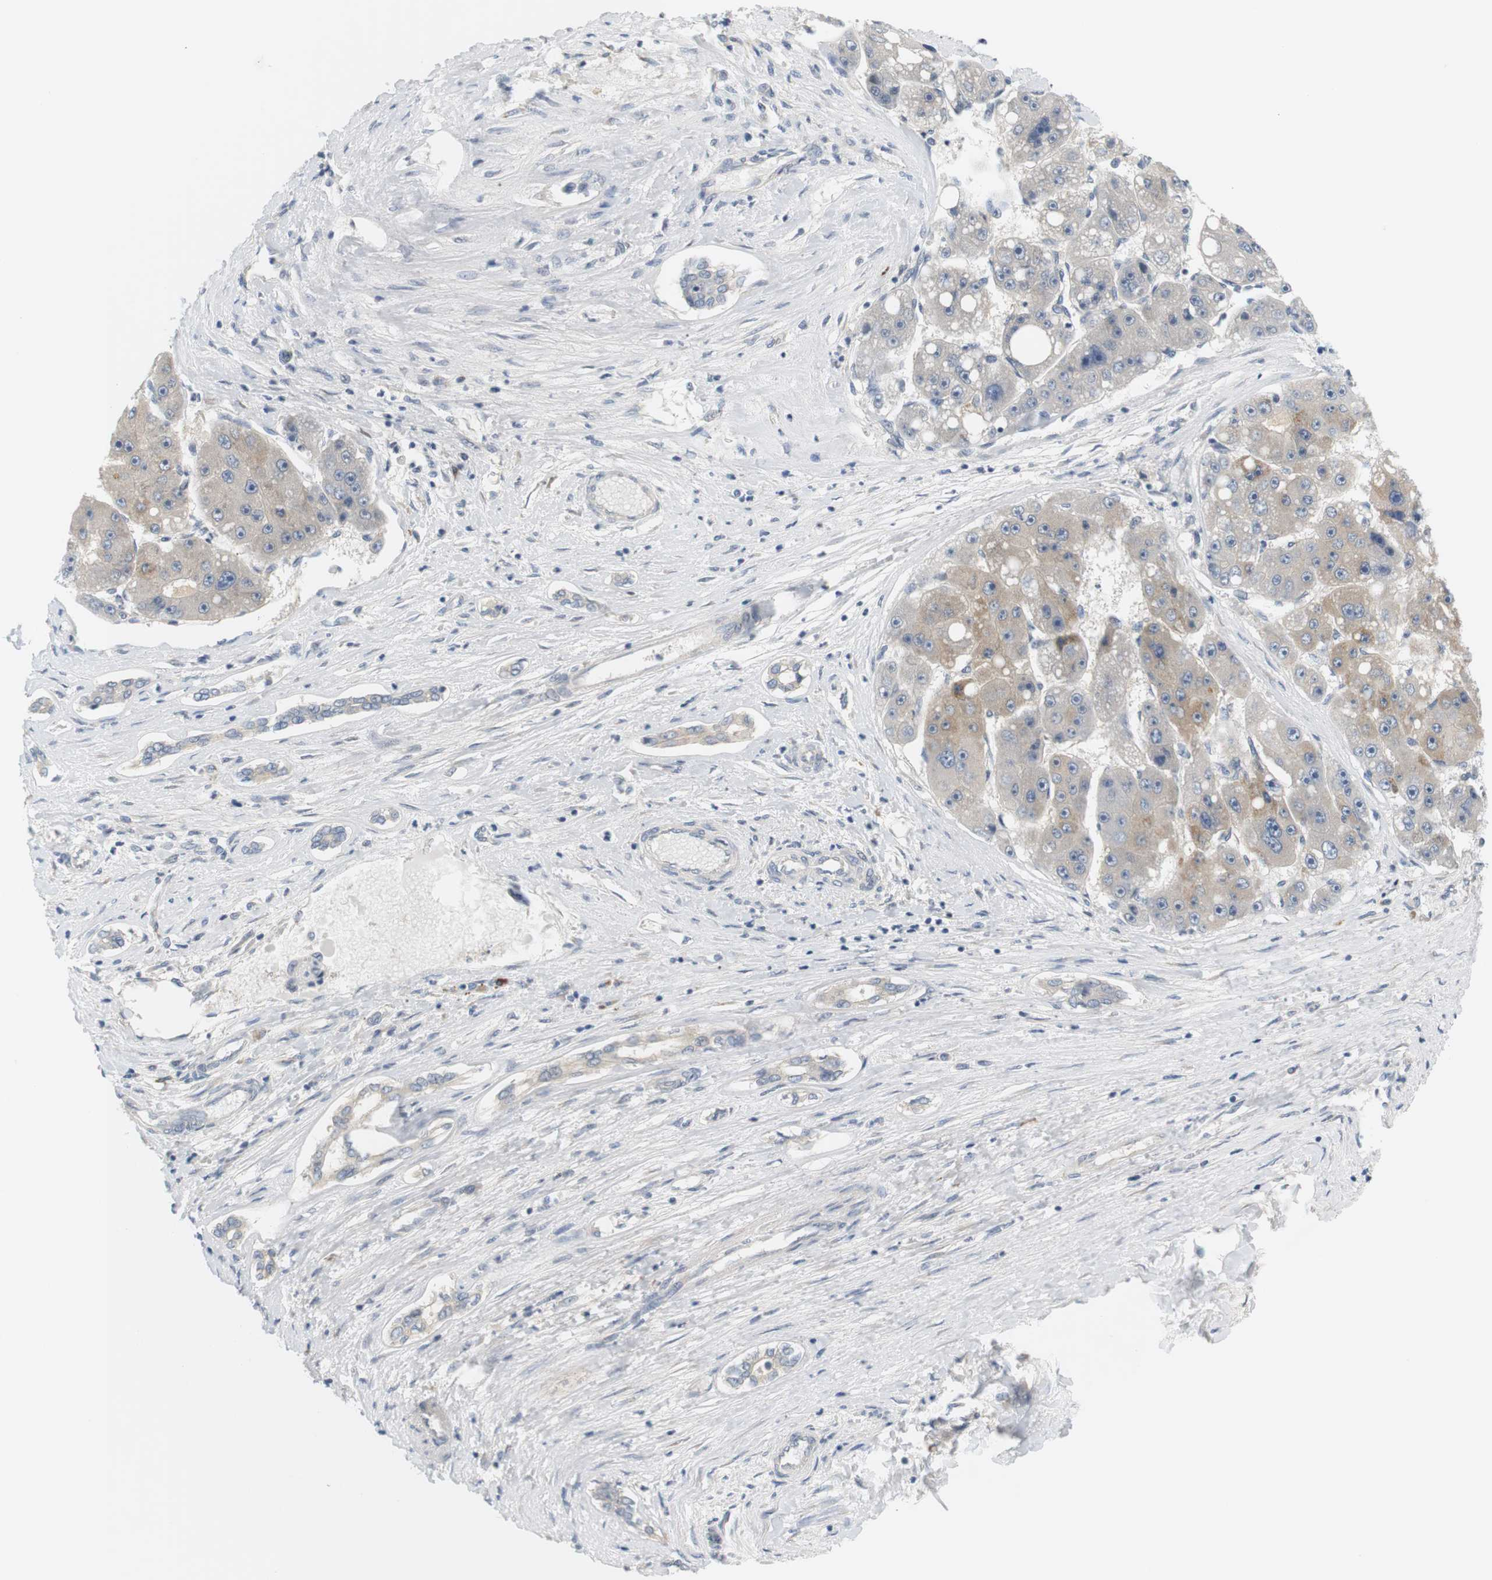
{"staining": {"intensity": "weak", "quantity": "<25%", "location": "cytoplasmic/membranous"}, "tissue": "liver cancer", "cell_type": "Tumor cells", "image_type": "cancer", "snomed": [{"axis": "morphology", "description": "Carcinoma, Hepatocellular, NOS"}, {"axis": "topography", "description": "Liver"}], "caption": "Immunohistochemical staining of liver cancer reveals no significant expression in tumor cells.", "gene": "EVA1C", "patient": {"sex": "female", "age": 61}}